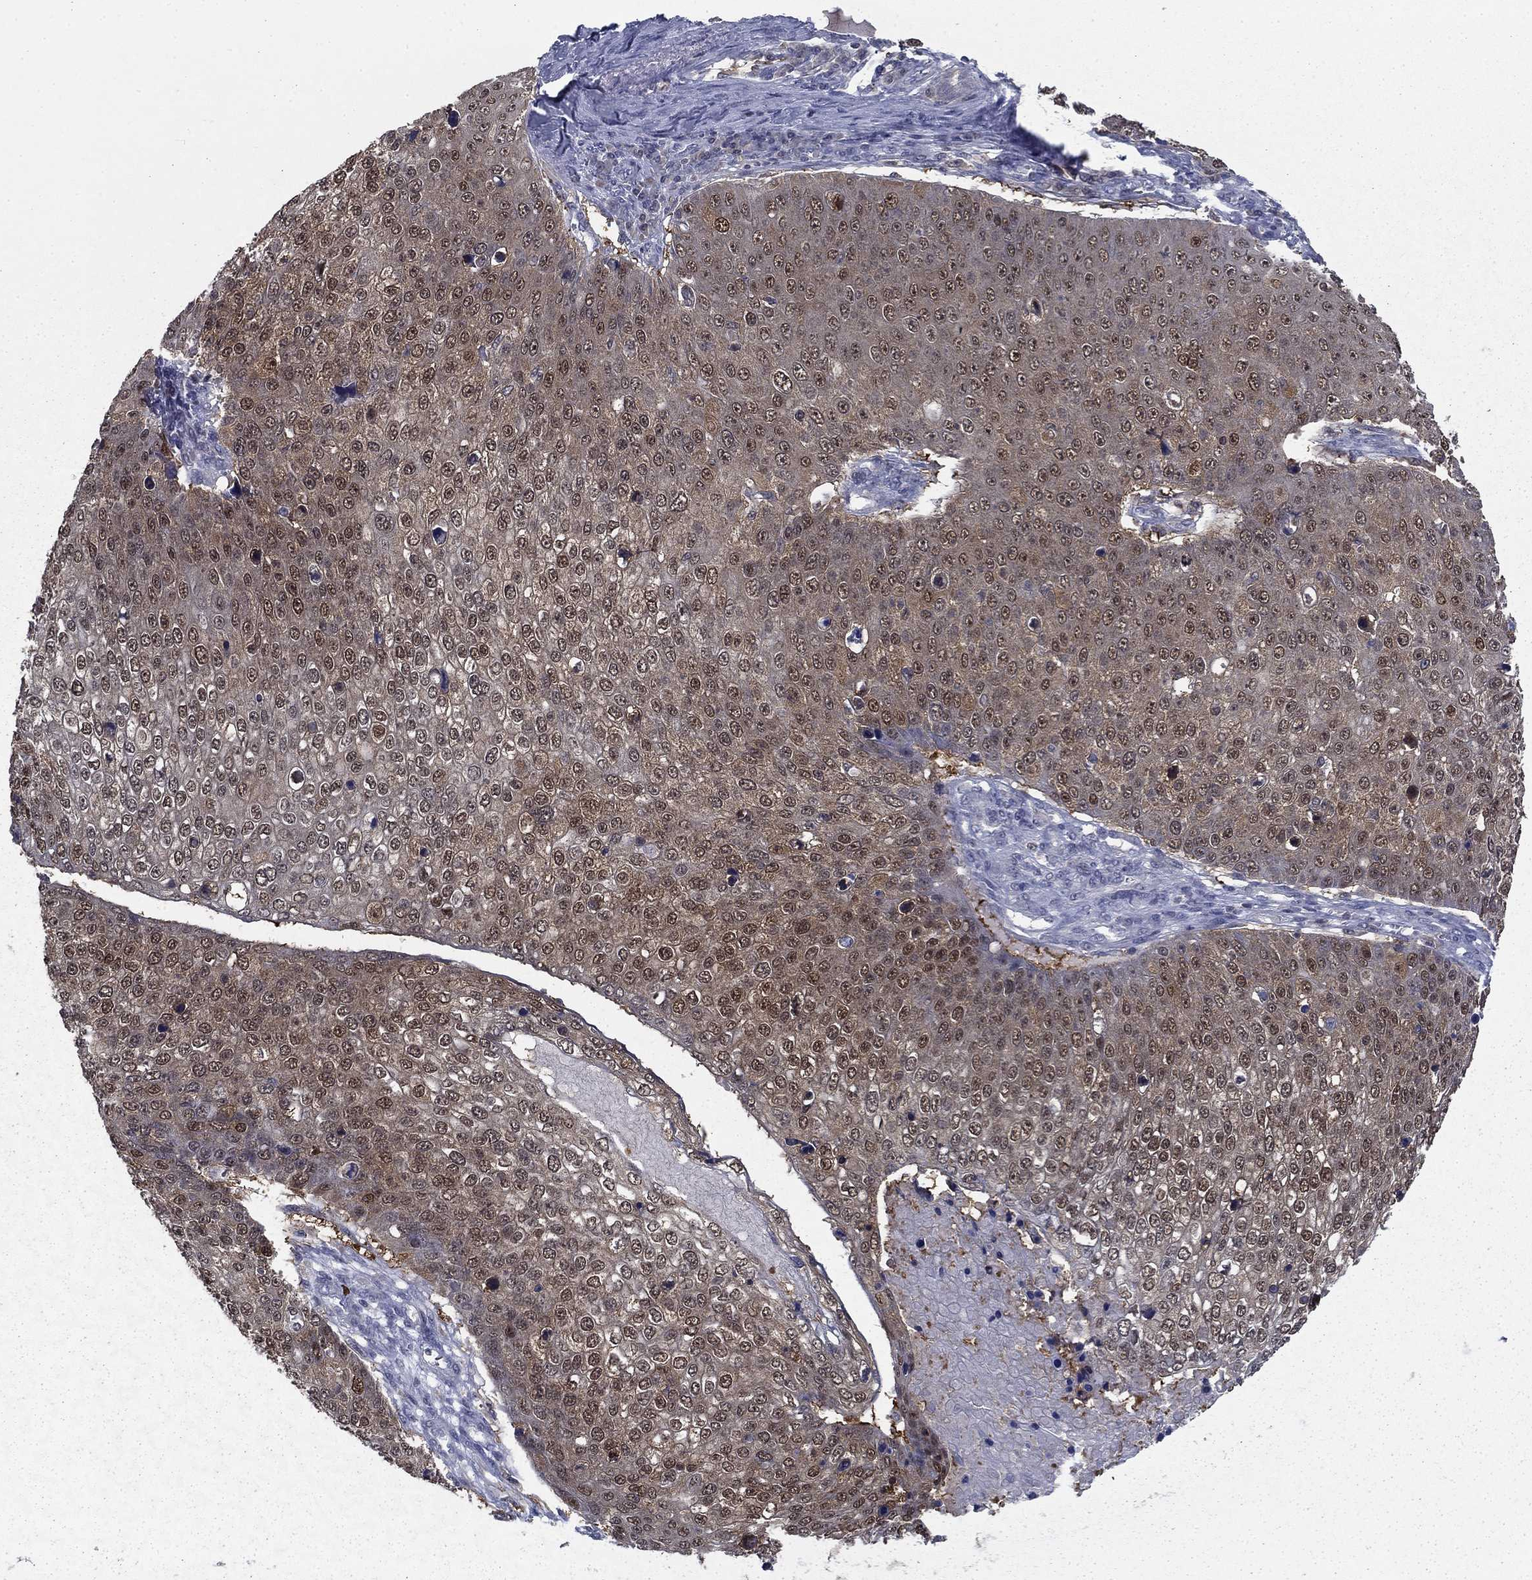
{"staining": {"intensity": "weak", "quantity": "25%-75%", "location": "cytoplasmic/membranous,nuclear"}, "tissue": "skin cancer", "cell_type": "Tumor cells", "image_type": "cancer", "snomed": [{"axis": "morphology", "description": "Squamous cell carcinoma, NOS"}, {"axis": "topography", "description": "Skin"}], "caption": "Approximately 25%-75% of tumor cells in human skin cancer (squamous cell carcinoma) exhibit weak cytoplasmic/membranous and nuclear protein positivity as visualized by brown immunohistochemical staining.", "gene": "NIT2", "patient": {"sex": "male", "age": 71}}